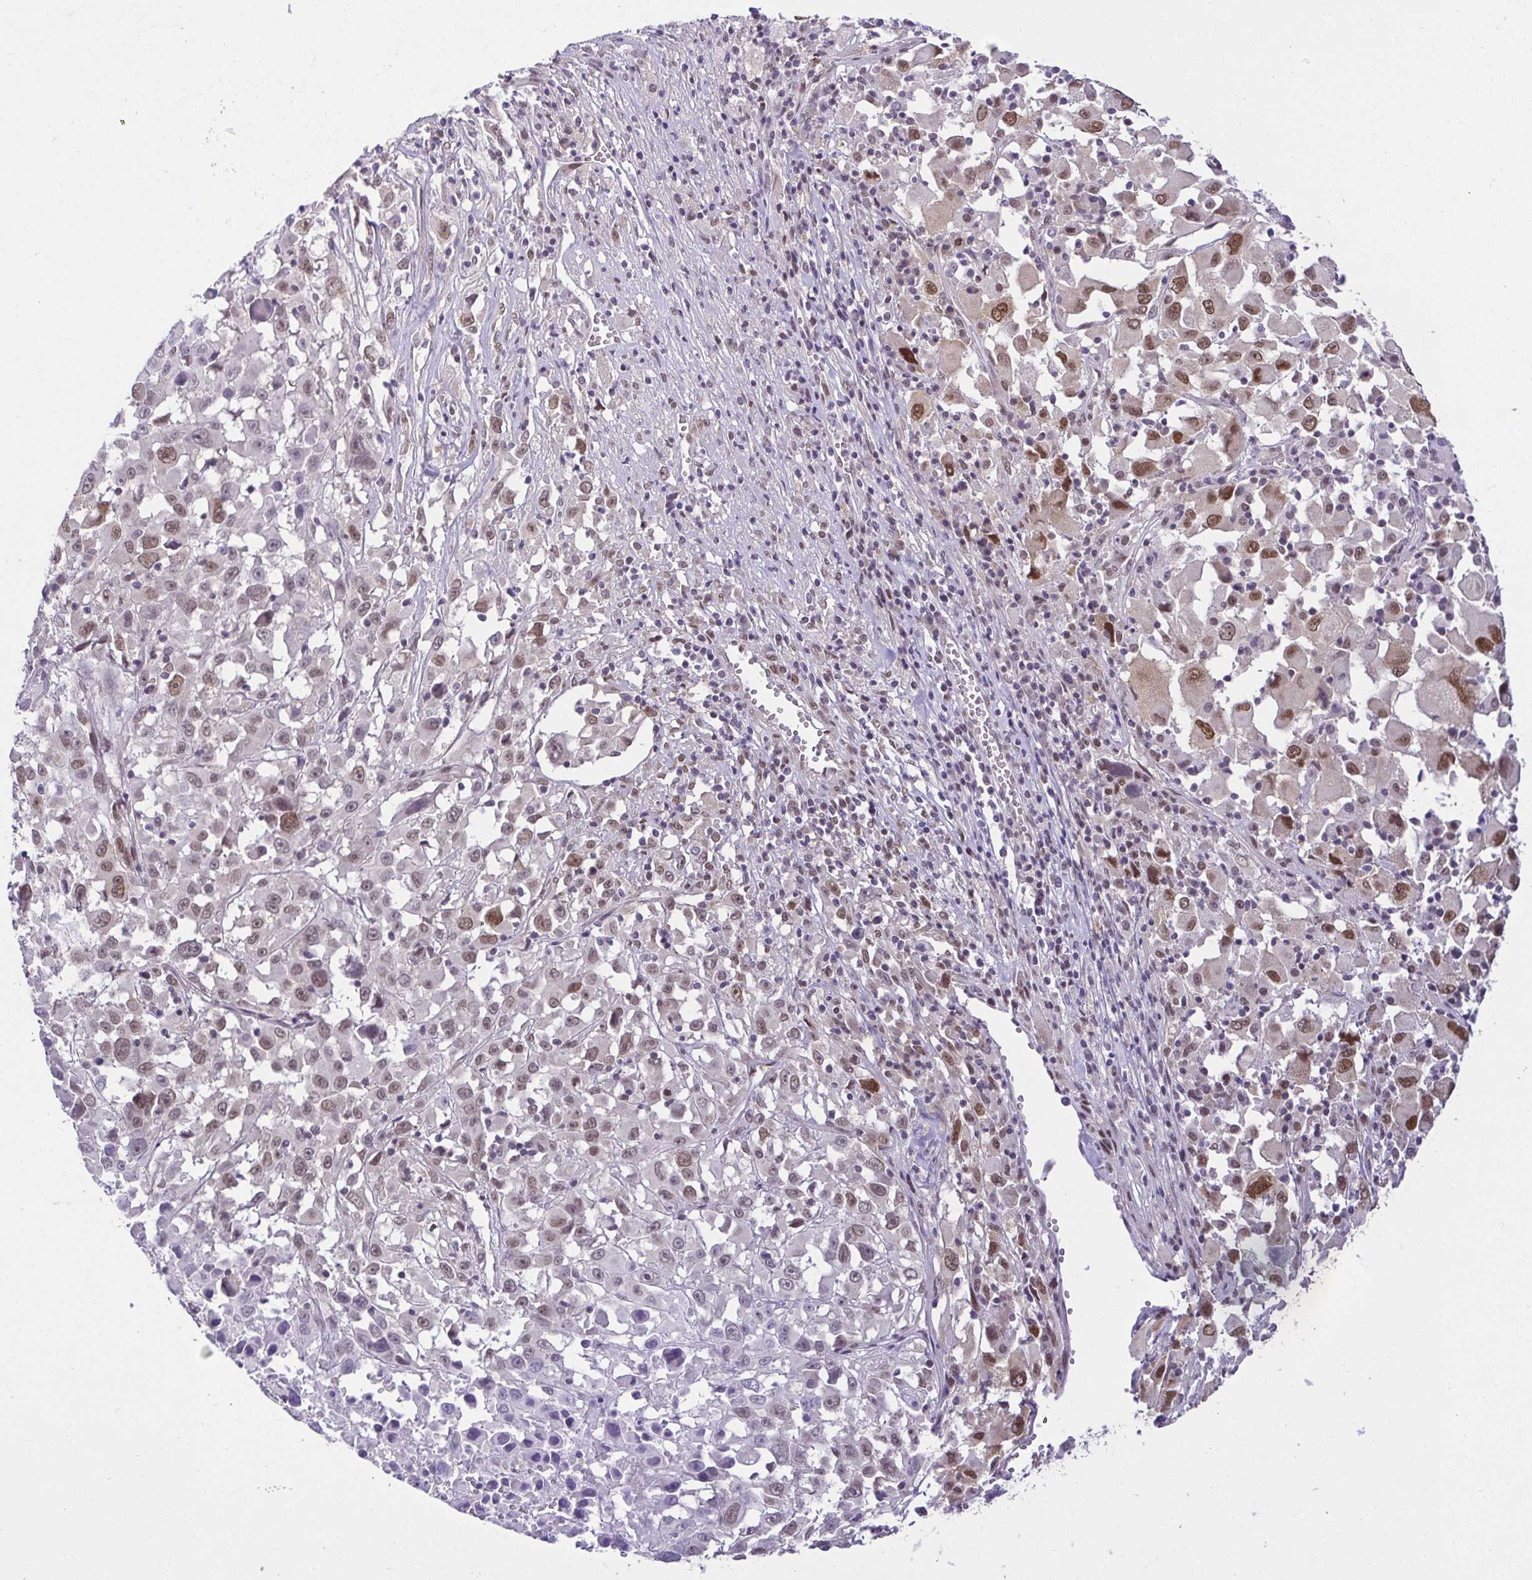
{"staining": {"intensity": "moderate", "quantity": ">75%", "location": "nuclear"}, "tissue": "melanoma", "cell_type": "Tumor cells", "image_type": "cancer", "snomed": [{"axis": "morphology", "description": "Malignant melanoma, Metastatic site"}, {"axis": "topography", "description": "Soft tissue"}], "caption": "This histopathology image displays immunohistochemistry (IHC) staining of human melanoma, with medium moderate nuclear expression in approximately >75% of tumor cells.", "gene": "RBM3", "patient": {"sex": "male", "age": 50}}